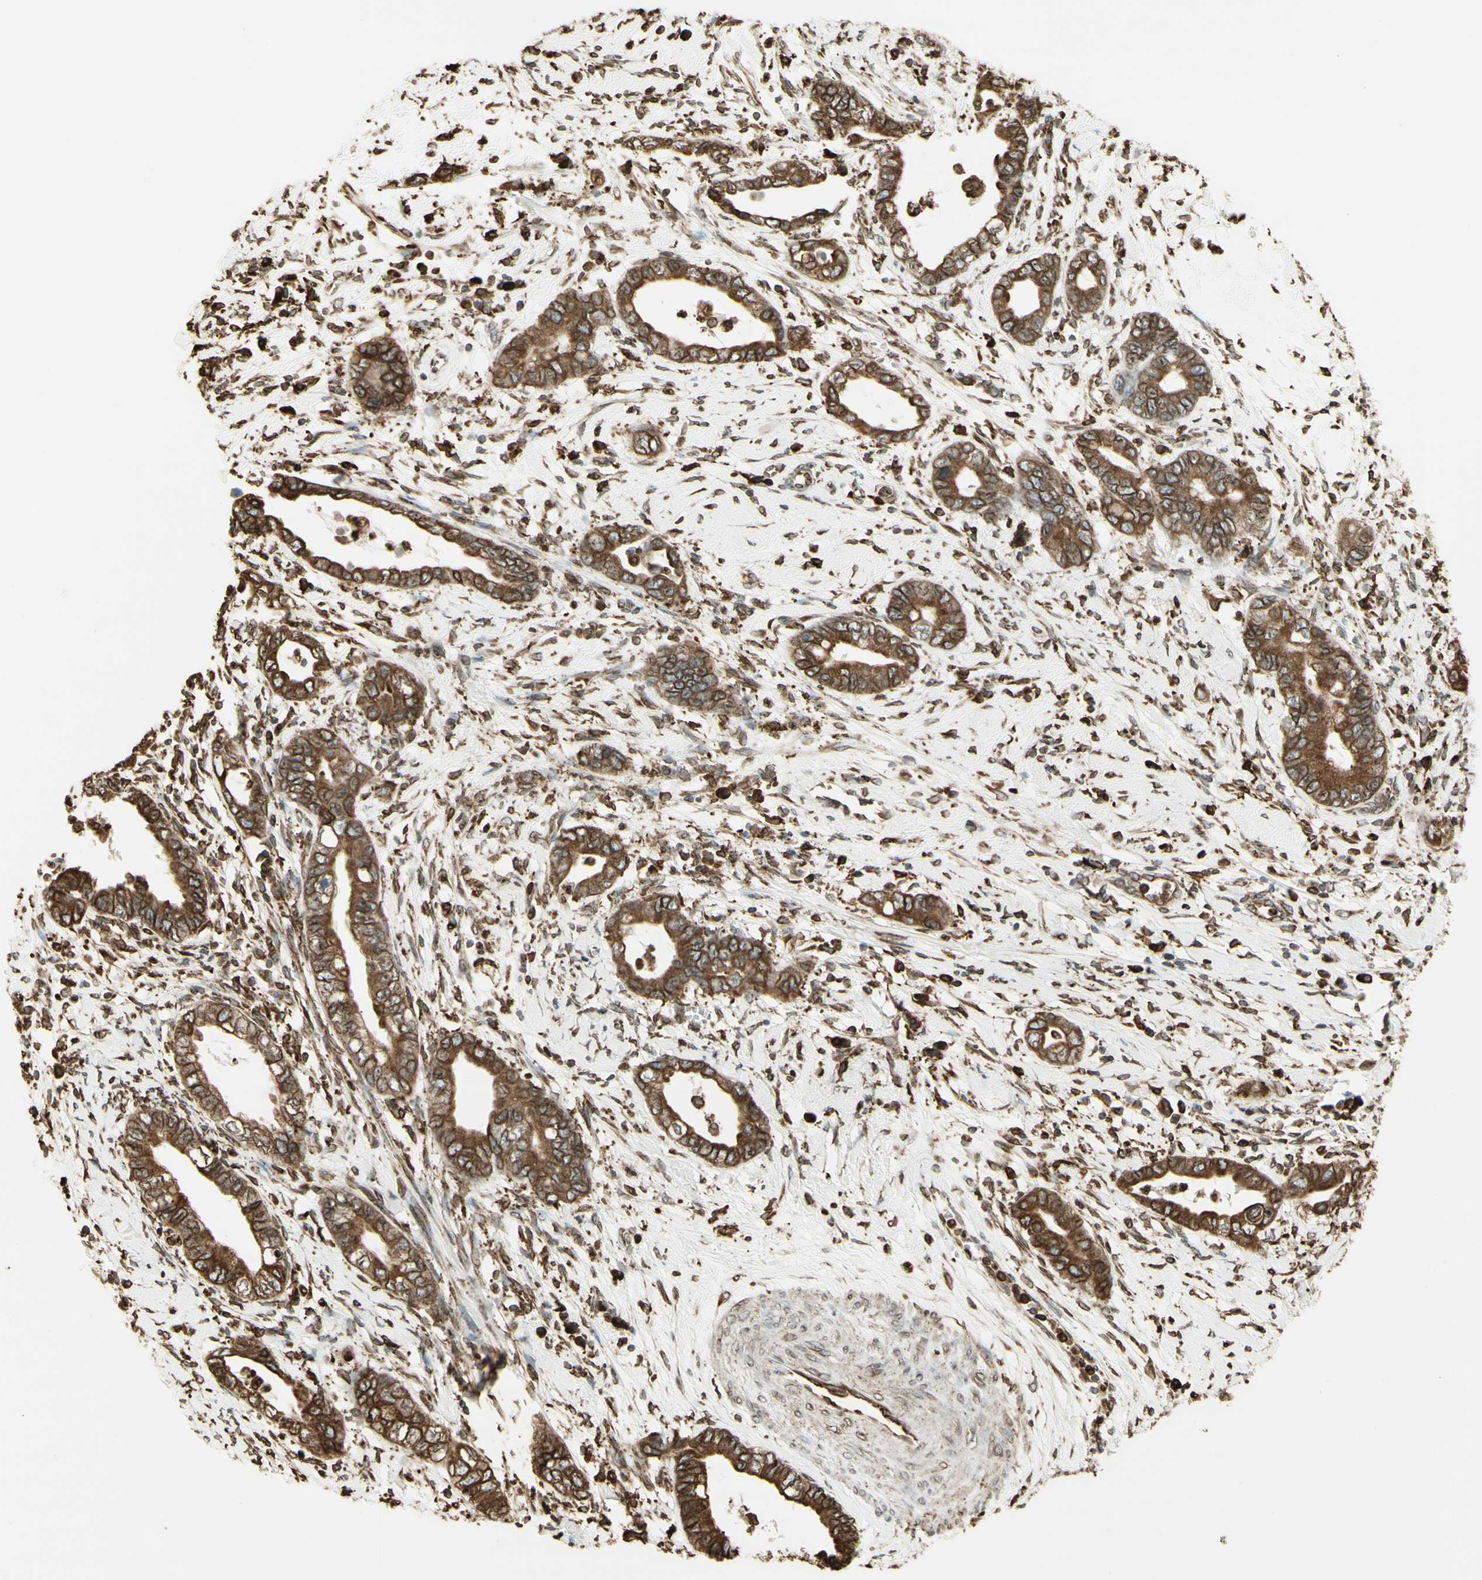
{"staining": {"intensity": "moderate", "quantity": ">75%", "location": "cytoplasmic/membranous"}, "tissue": "cervical cancer", "cell_type": "Tumor cells", "image_type": "cancer", "snomed": [{"axis": "morphology", "description": "Adenocarcinoma, NOS"}, {"axis": "topography", "description": "Cervix"}], "caption": "Protein staining reveals moderate cytoplasmic/membranous expression in about >75% of tumor cells in cervical cancer (adenocarcinoma).", "gene": "CANX", "patient": {"sex": "female", "age": 44}}